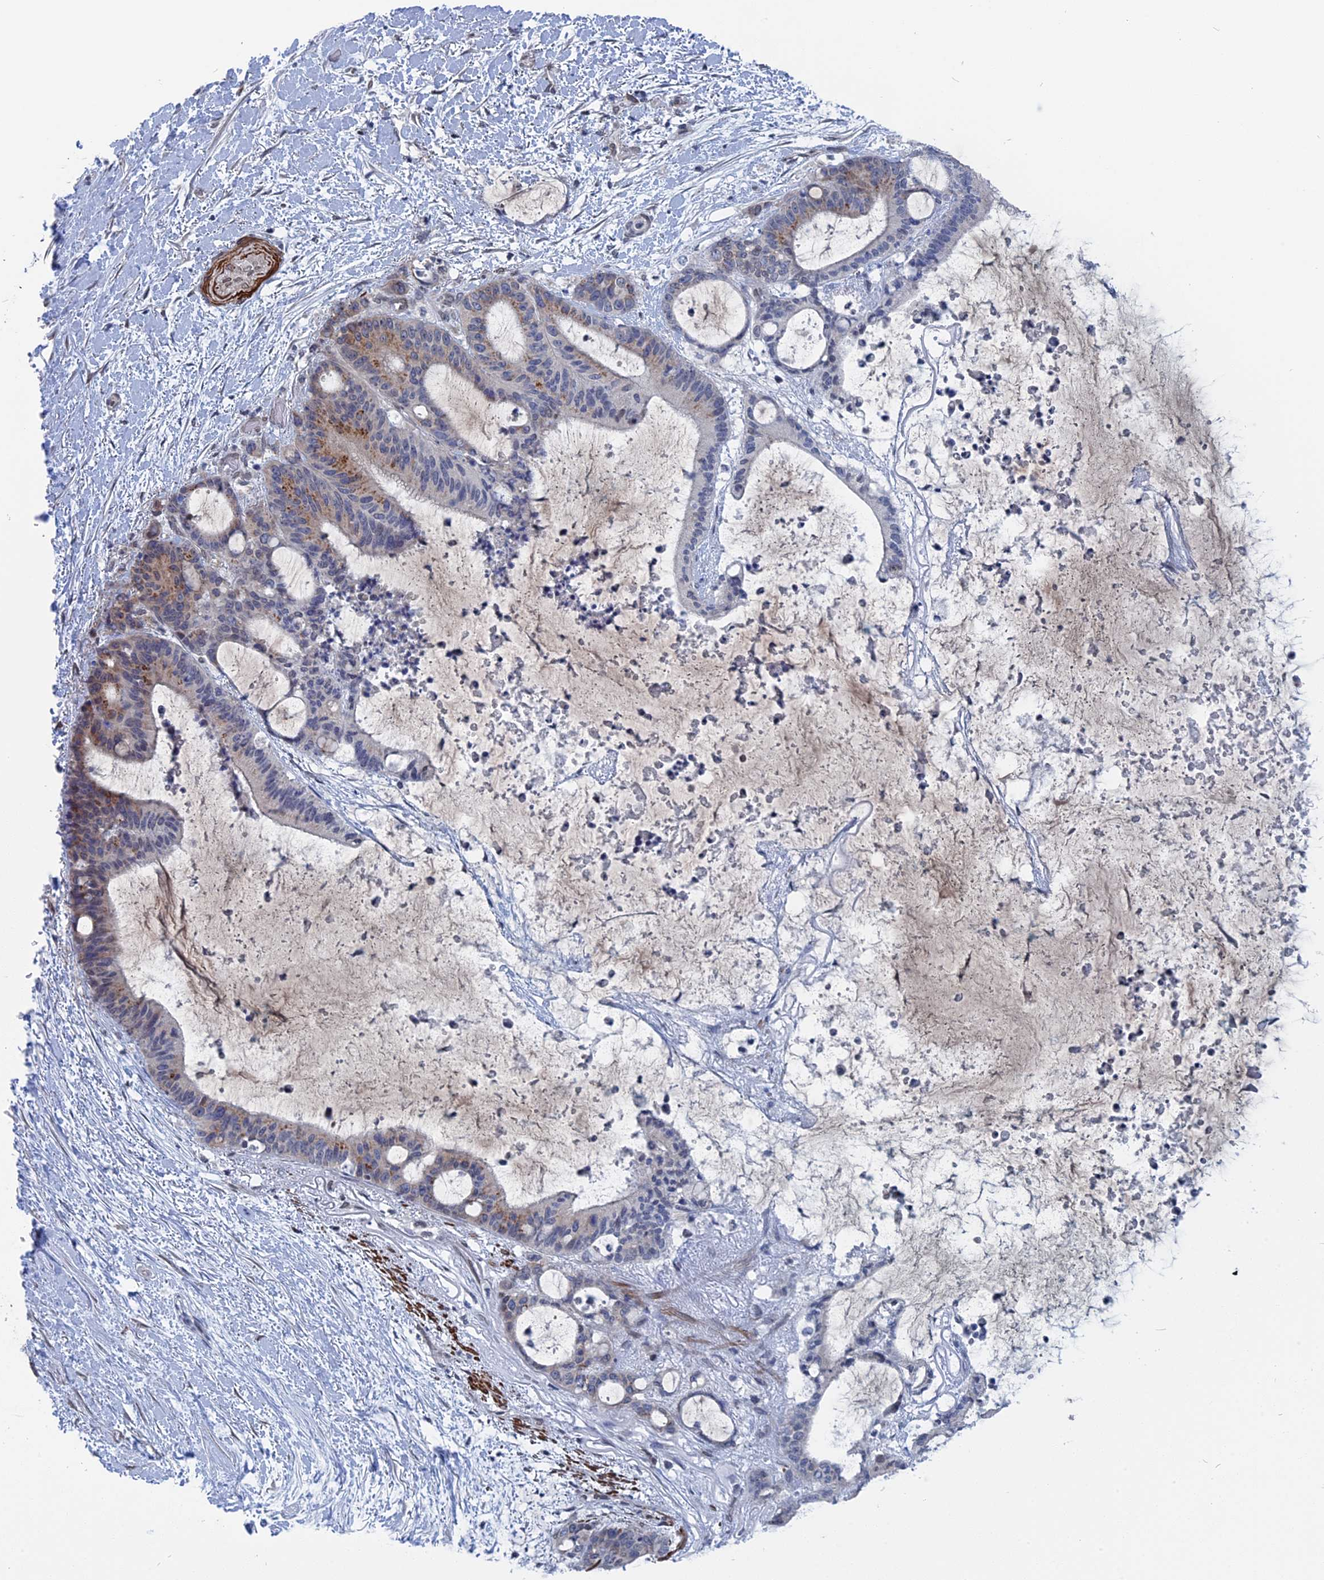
{"staining": {"intensity": "moderate", "quantity": "<25%", "location": "cytoplasmic/membranous"}, "tissue": "liver cancer", "cell_type": "Tumor cells", "image_type": "cancer", "snomed": [{"axis": "morphology", "description": "Normal tissue, NOS"}, {"axis": "morphology", "description": "Cholangiocarcinoma"}, {"axis": "topography", "description": "Liver"}, {"axis": "topography", "description": "Peripheral nerve tissue"}], "caption": "Immunohistochemical staining of cholangiocarcinoma (liver) displays low levels of moderate cytoplasmic/membranous staining in about <25% of tumor cells.", "gene": "MTRF1", "patient": {"sex": "female", "age": 73}}